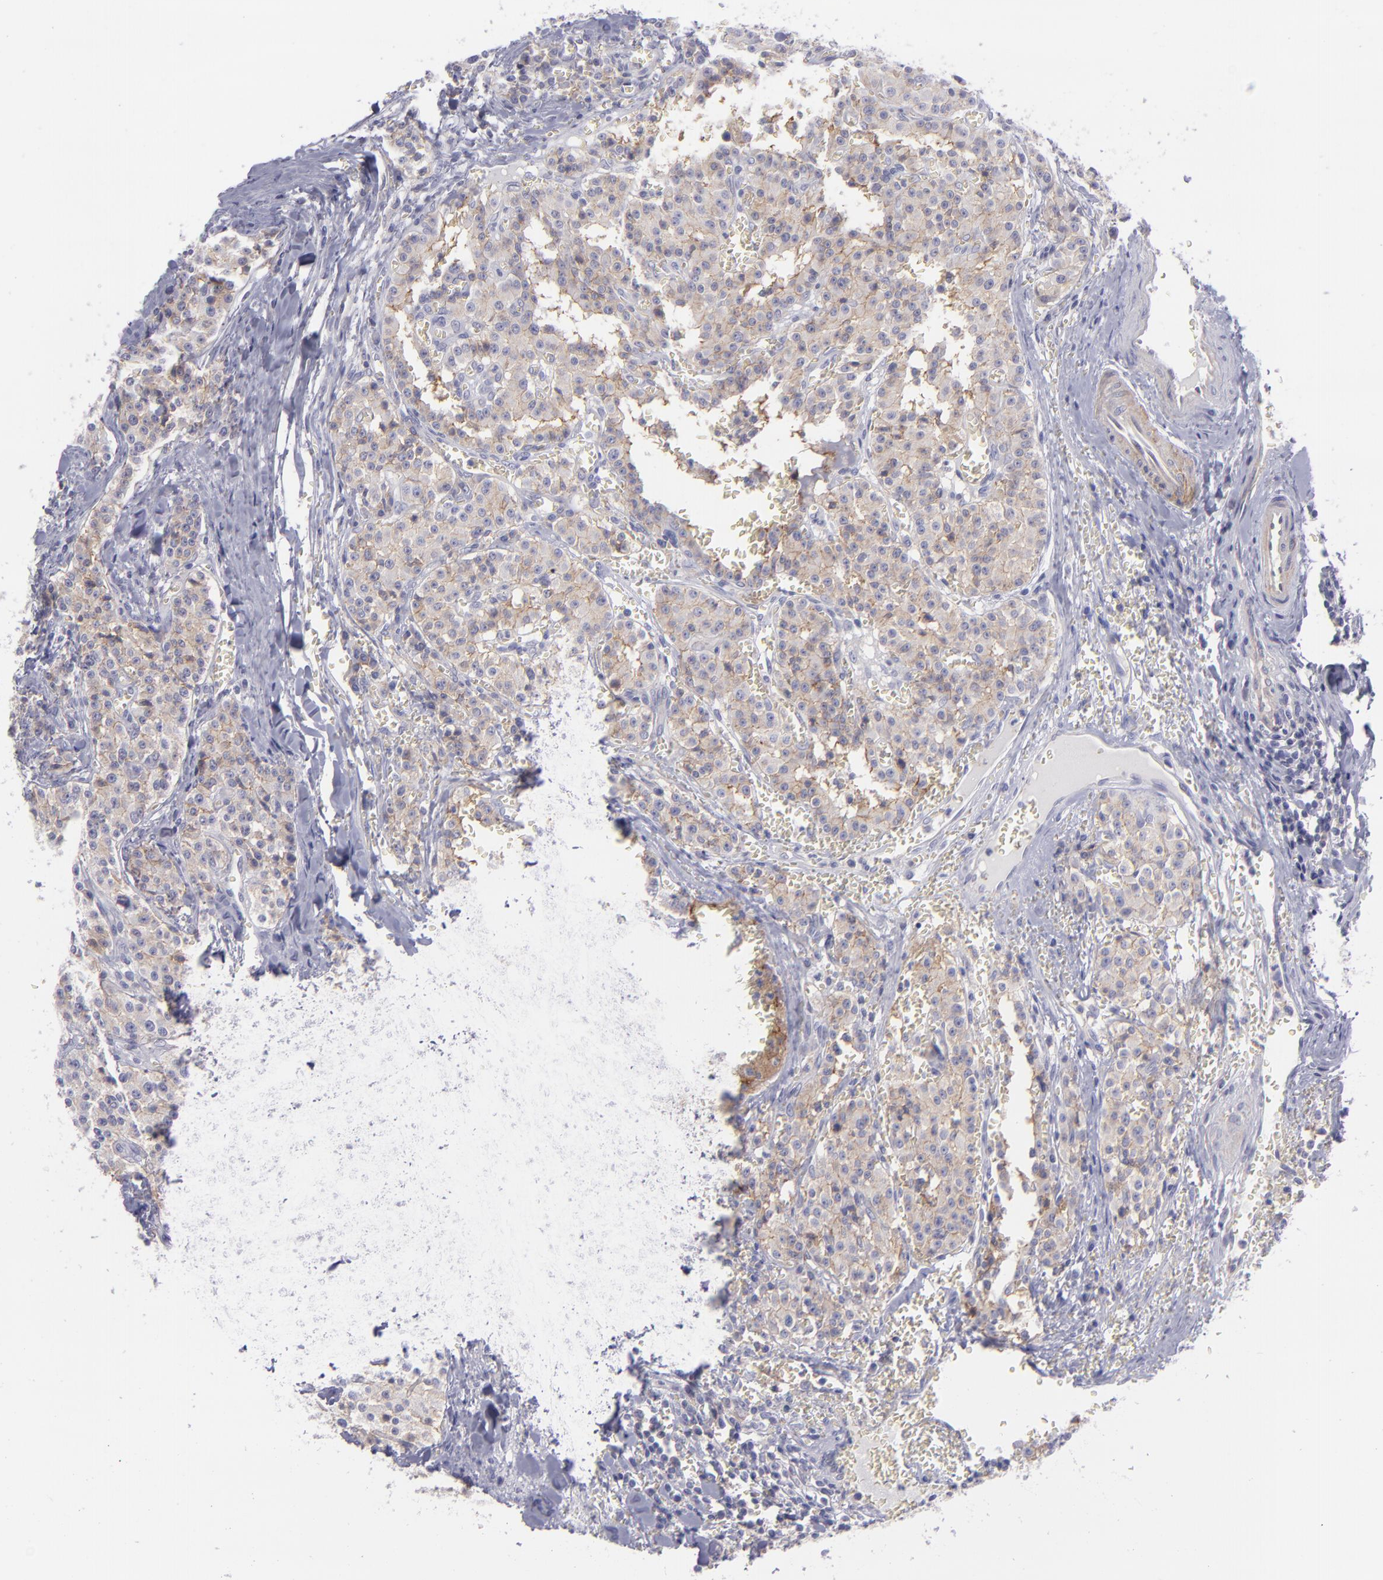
{"staining": {"intensity": "weak", "quantity": ">75%", "location": "cytoplasmic/membranous"}, "tissue": "carcinoid", "cell_type": "Tumor cells", "image_type": "cancer", "snomed": [{"axis": "morphology", "description": "Carcinoid, malignant, NOS"}, {"axis": "topography", "description": "Stomach"}], "caption": "Immunohistochemical staining of human carcinoid shows low levels of weak cytoplasmic/membranous staining in about >75% of tumor cells. The staining was performed using DAB (3,3'-diaminobenzidine), with brown indicating positive protein expression. Nuclei are stained blue with hematoxylin.", "gene": "BSG", "patient": {"sex": "female", "age": 76}}